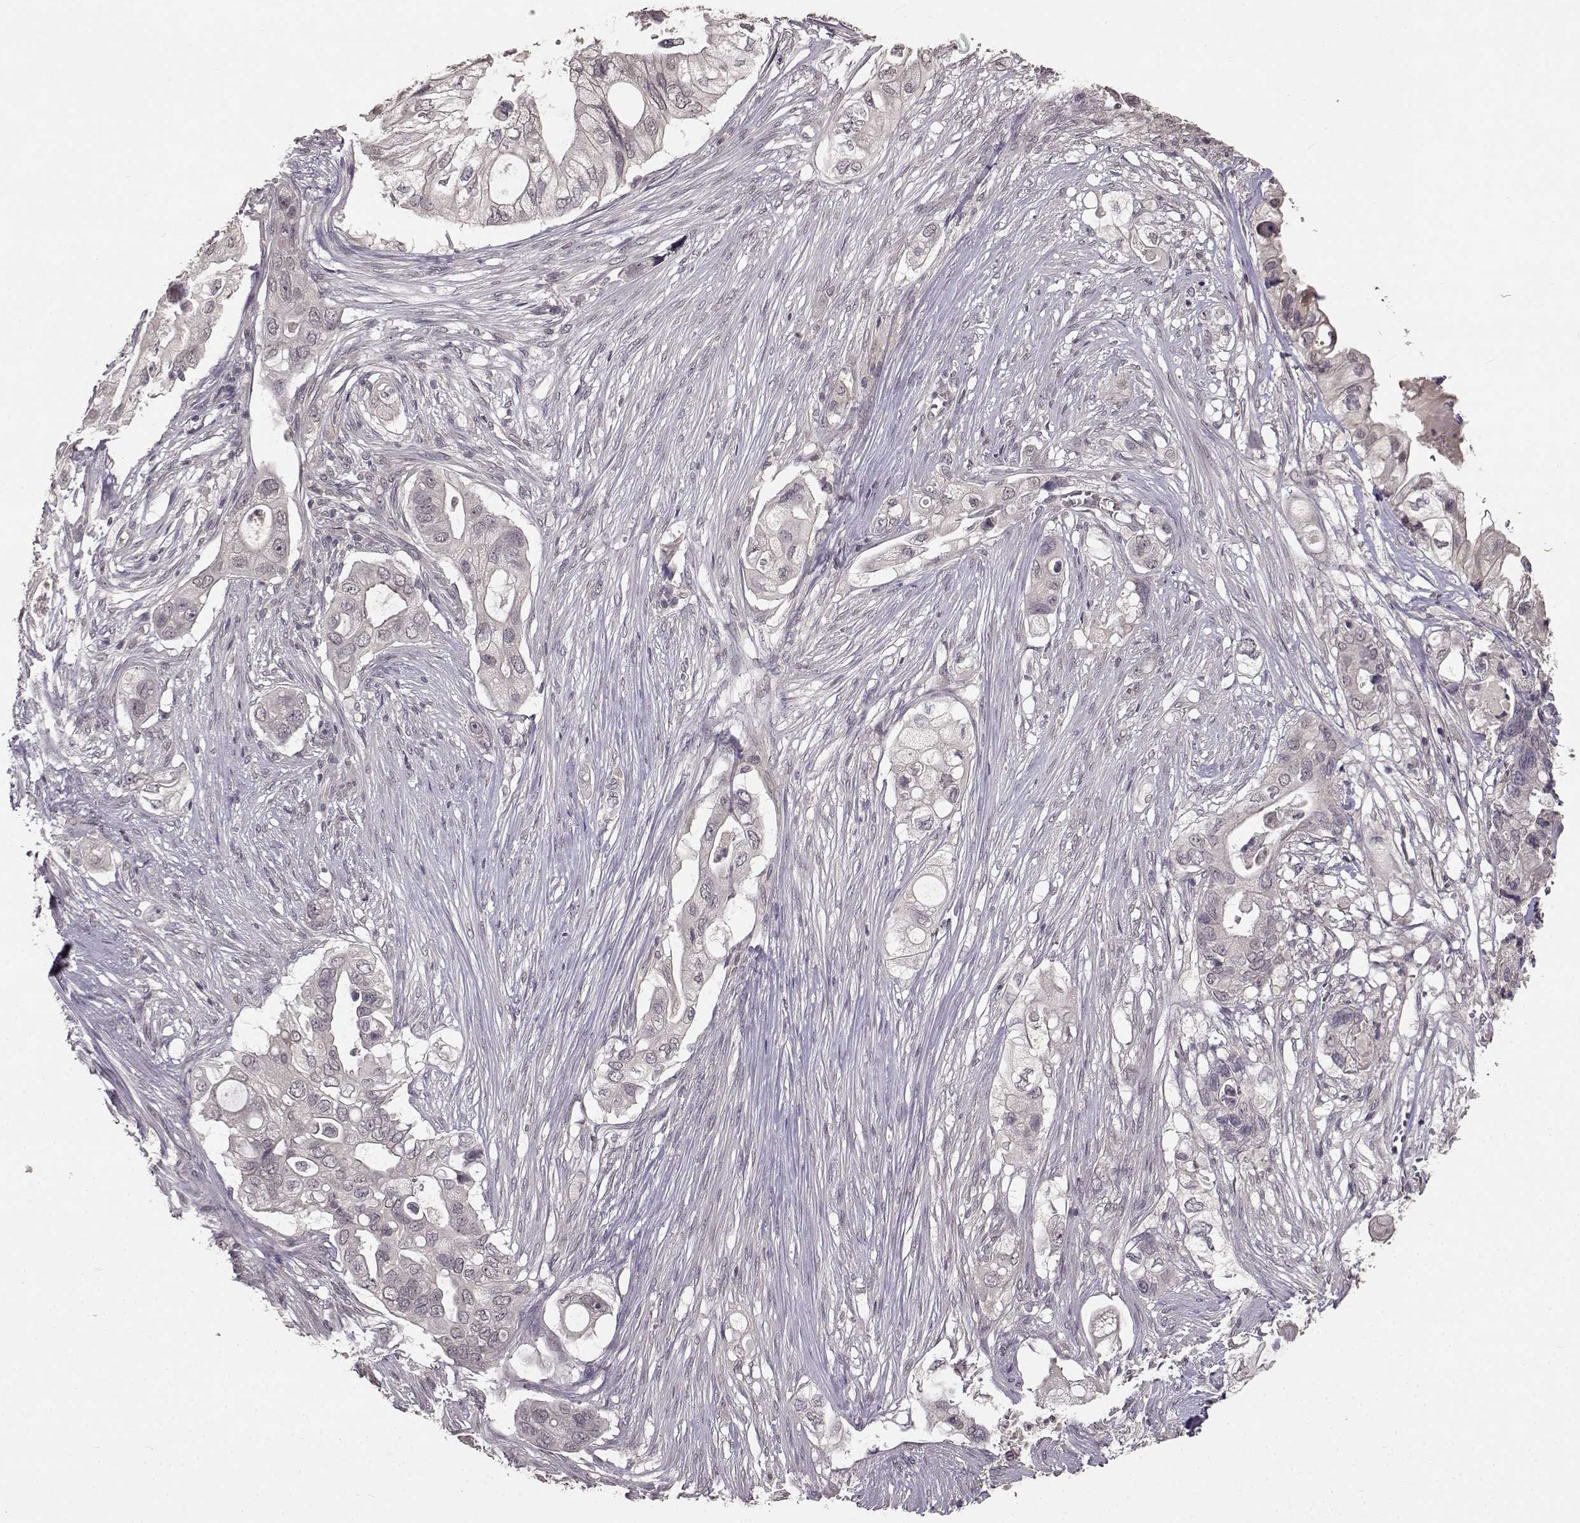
{"staining": {"intensity": "negative", "quantity": "none", "location": "none"}, "tissue": "pancreatic cancer", "cell_type": "Tumor cells", "image_type": "cancer", "snomed": [{"axis": "morphology", "description": "Adenocarcinoma, NOS"}, {"axis": "topography", "description": "Pancreas"}], "caption": "The histopathology image reveals no staining of tumor cells in pancreatic cancer.", "gene": "NTRK2", "patient": {"sex": "female", "age": 72}}